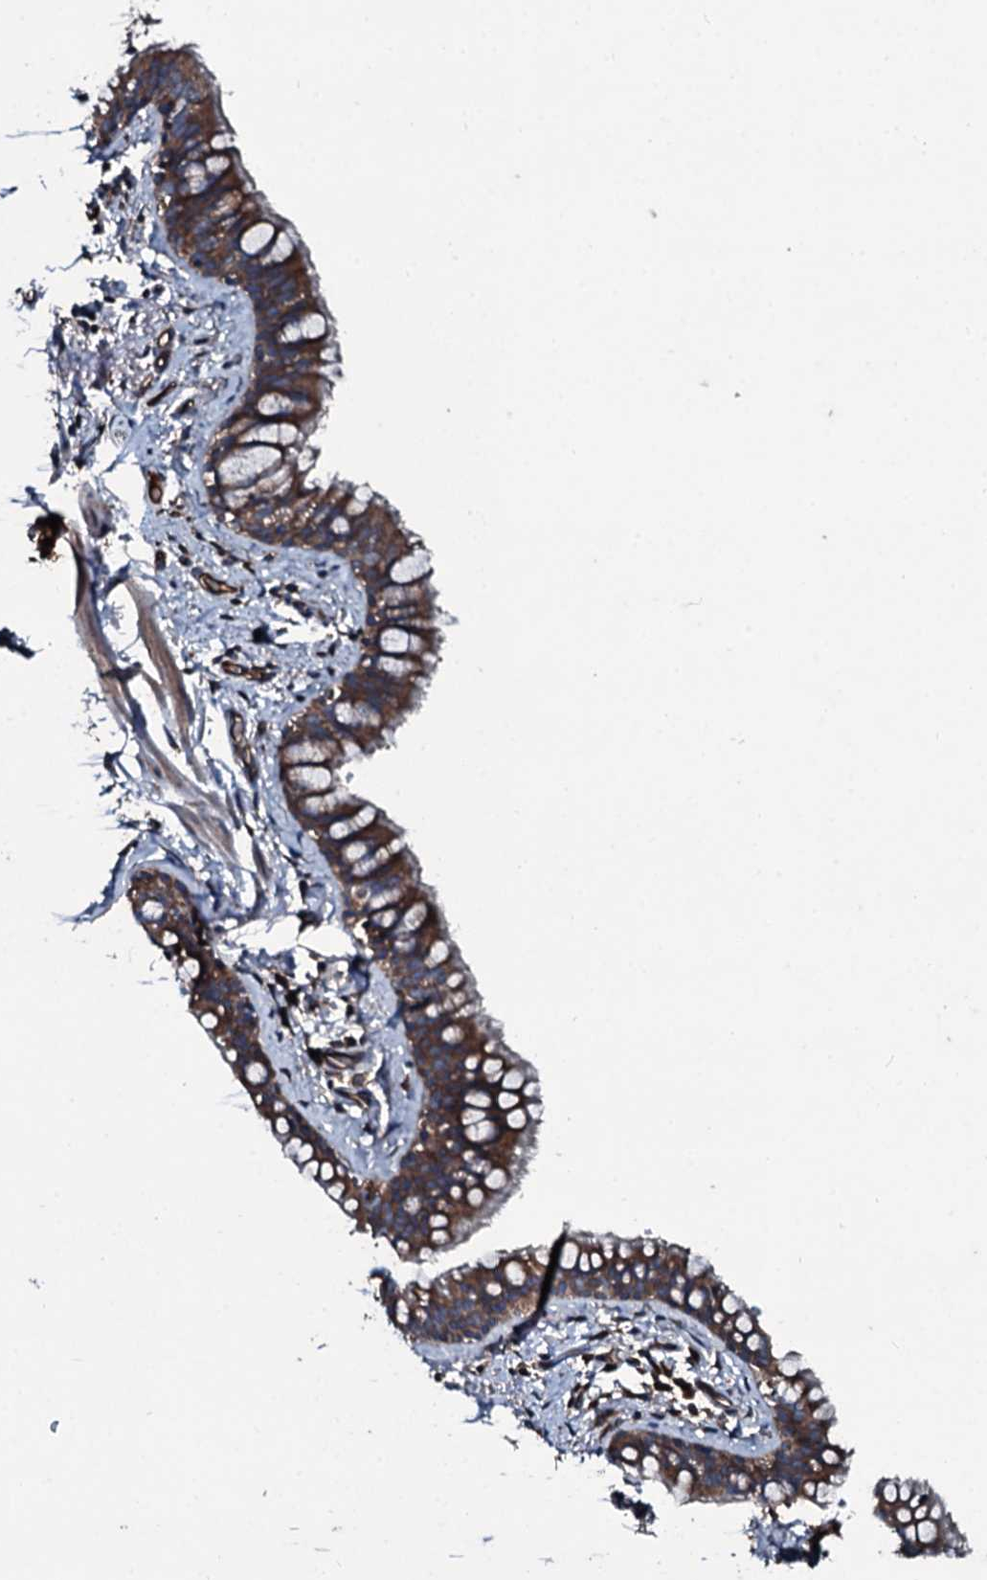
{"staining": {"intensity": "moderate", "quantity": ">75%", "location": "cytoplasmic/membranous"}, "tissue": "bronchus", "cell_type": "Respiratory epithelial cells", "image_type": "normal", "snomed": [{"axis": "morphology", "description": "Normal tissue, NOS"}, {"axis": "topography", "description": "Cartilage tissue"}, {"axis": "topography", "description": "Bronchus"}], "caption": "IHC (DAB (3,3'-diaminobenzidine)) staining of normal human bronchus demonstrates moderate cytoplasmic/membranous protein positivity in approximately >75% of respiratory epithelial cells.", "gene": "AARS1", "patient": {"sex": "female", "age": 36}}